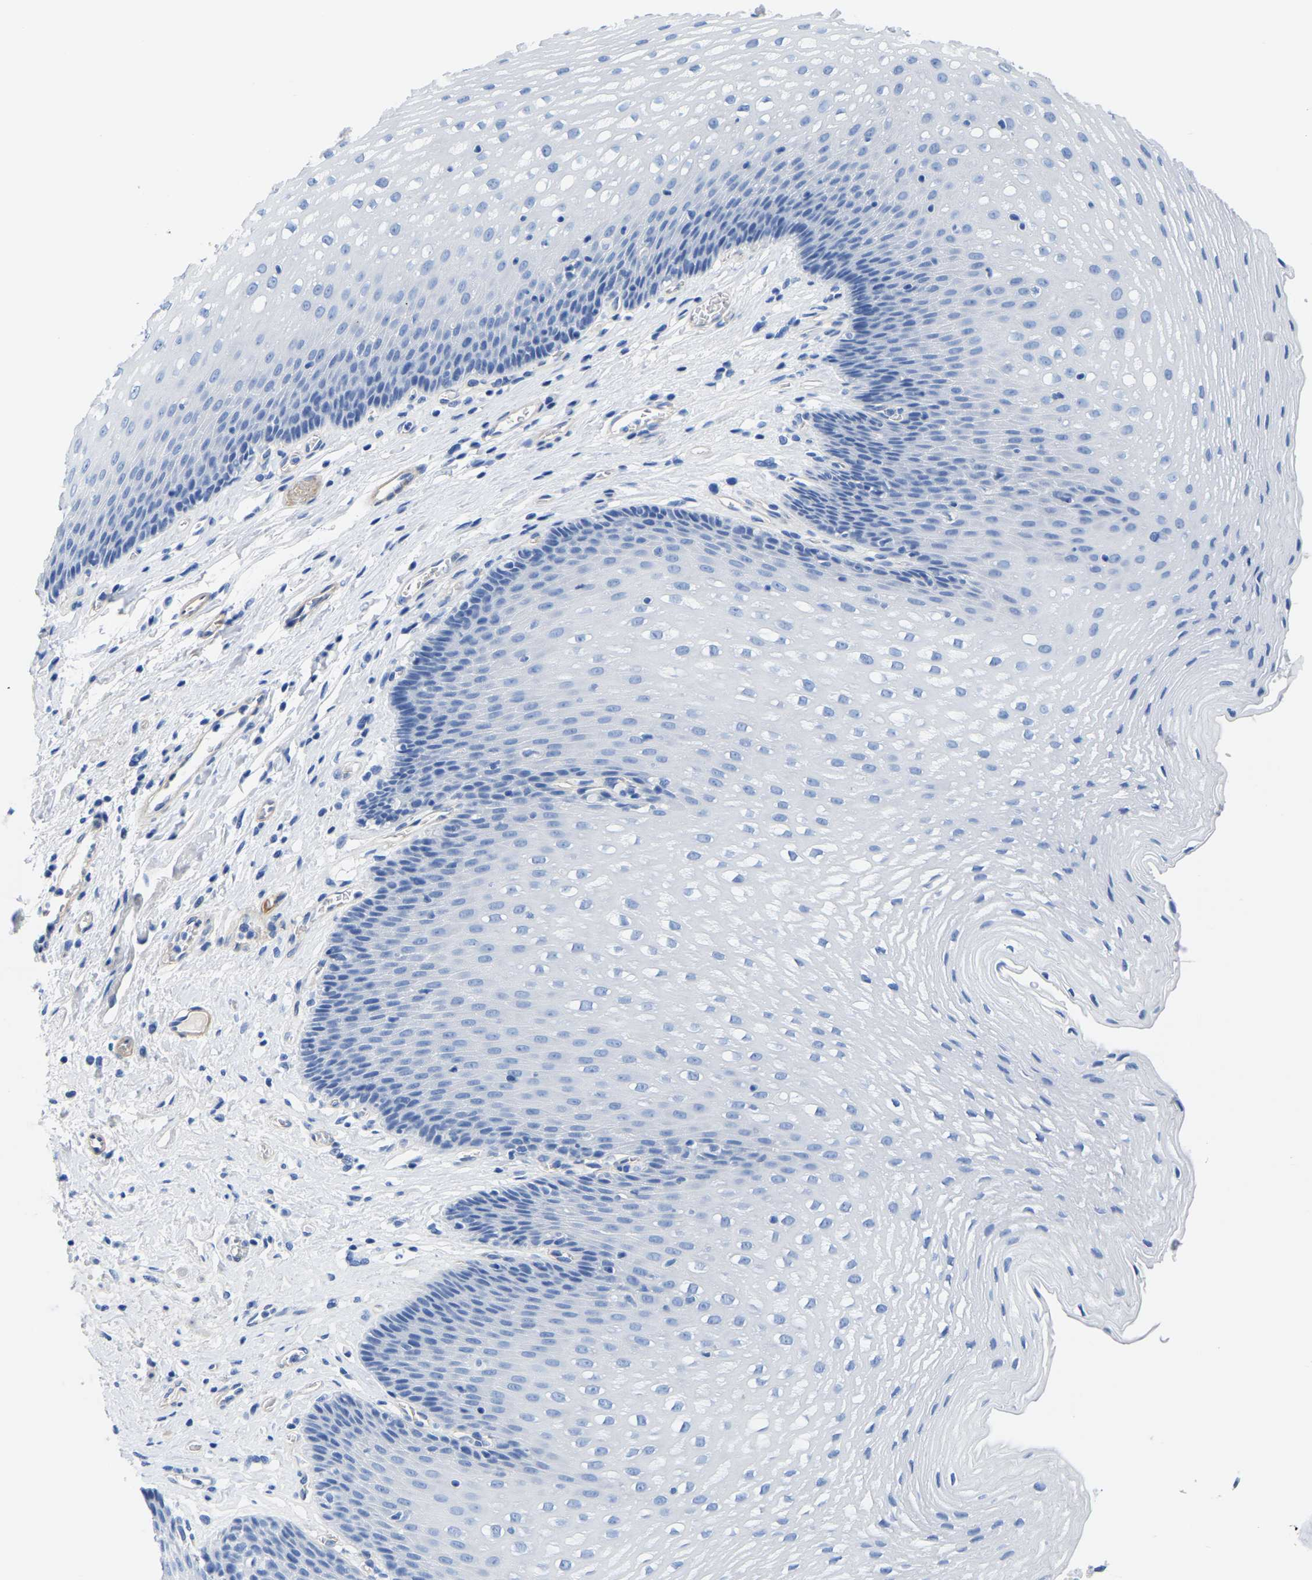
{"staining": {"intensity": "negative", "quantity": "none", "location": "none"}, "tissue": "esophagus", "cell_type": "Squamous epithelial cells", "image_type": "normal", "snomed": [{"axis": "morphology", "description": "Normal tissue, NOS"}, {"axis": "topography", "description": "Esophagus"}], "caption": "Human esophagus stained for a protein using immunohistochemistry (IHC) reveals no staining in squamous epithelial cells.", "gene": "UPK3A", "patient": {"sex": "male", "age": 48}}